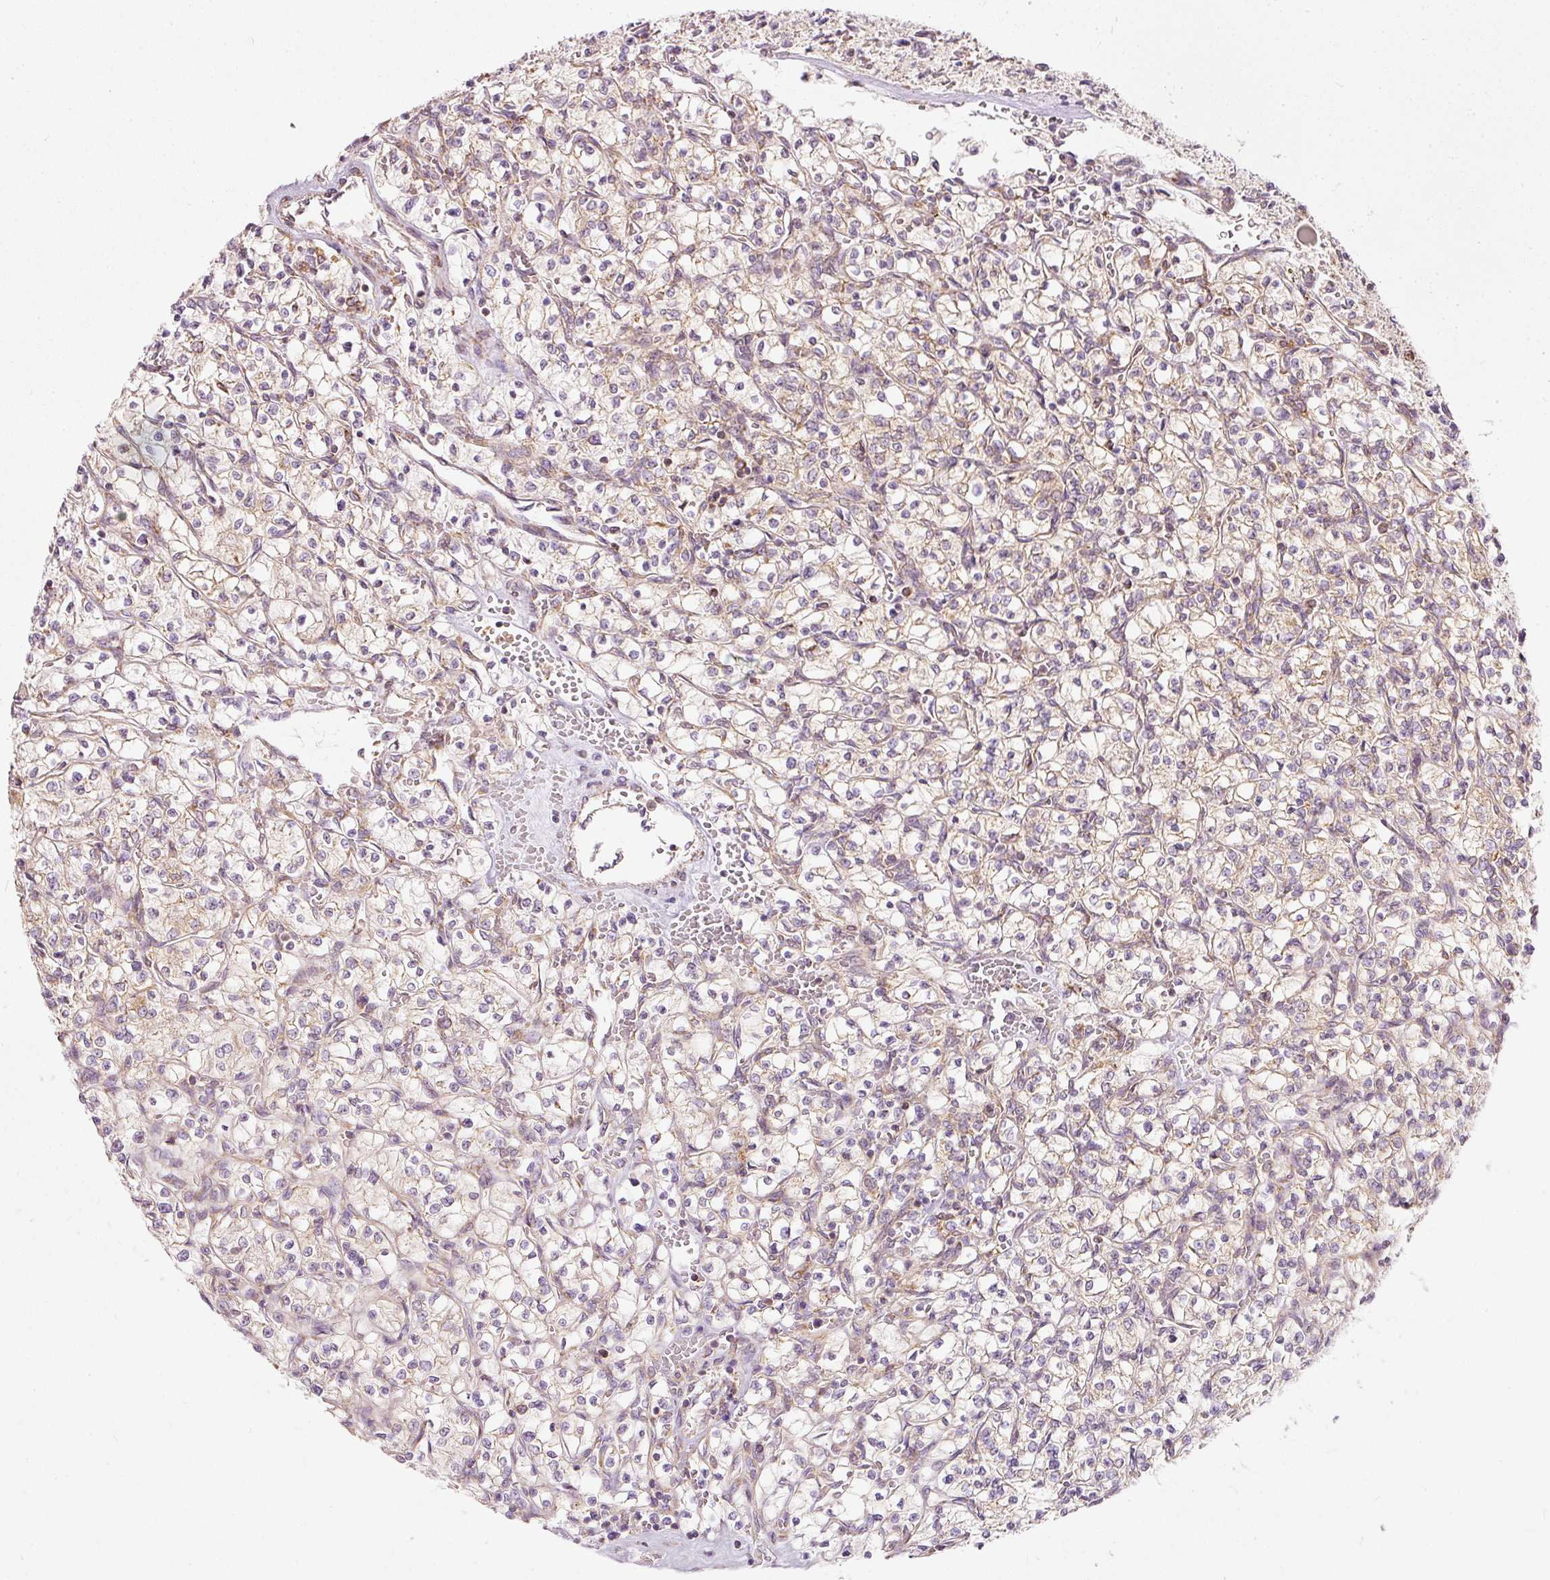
{"staining": {"intensity": "weak", "quantity": "25%-75%", "location": "cytoplasmic/membranous"}, "tissue": "renal cancer", "cell_type": "Tumor cells", "image_type": "cancer", "snomed": [{"axis": "morphology", "description": "Adenocarcinoma, NOS"}, {"axis": "topography", "description": "Kidney"}], "caption": "Human renal adenocarcinoma stained with a brown dye displays weak cytoplasmic/membranous positive expression in about 25%-75% of tumor cells.", "gene": "SNAPC5", "patient": {"sex": "female", "age": 64}}